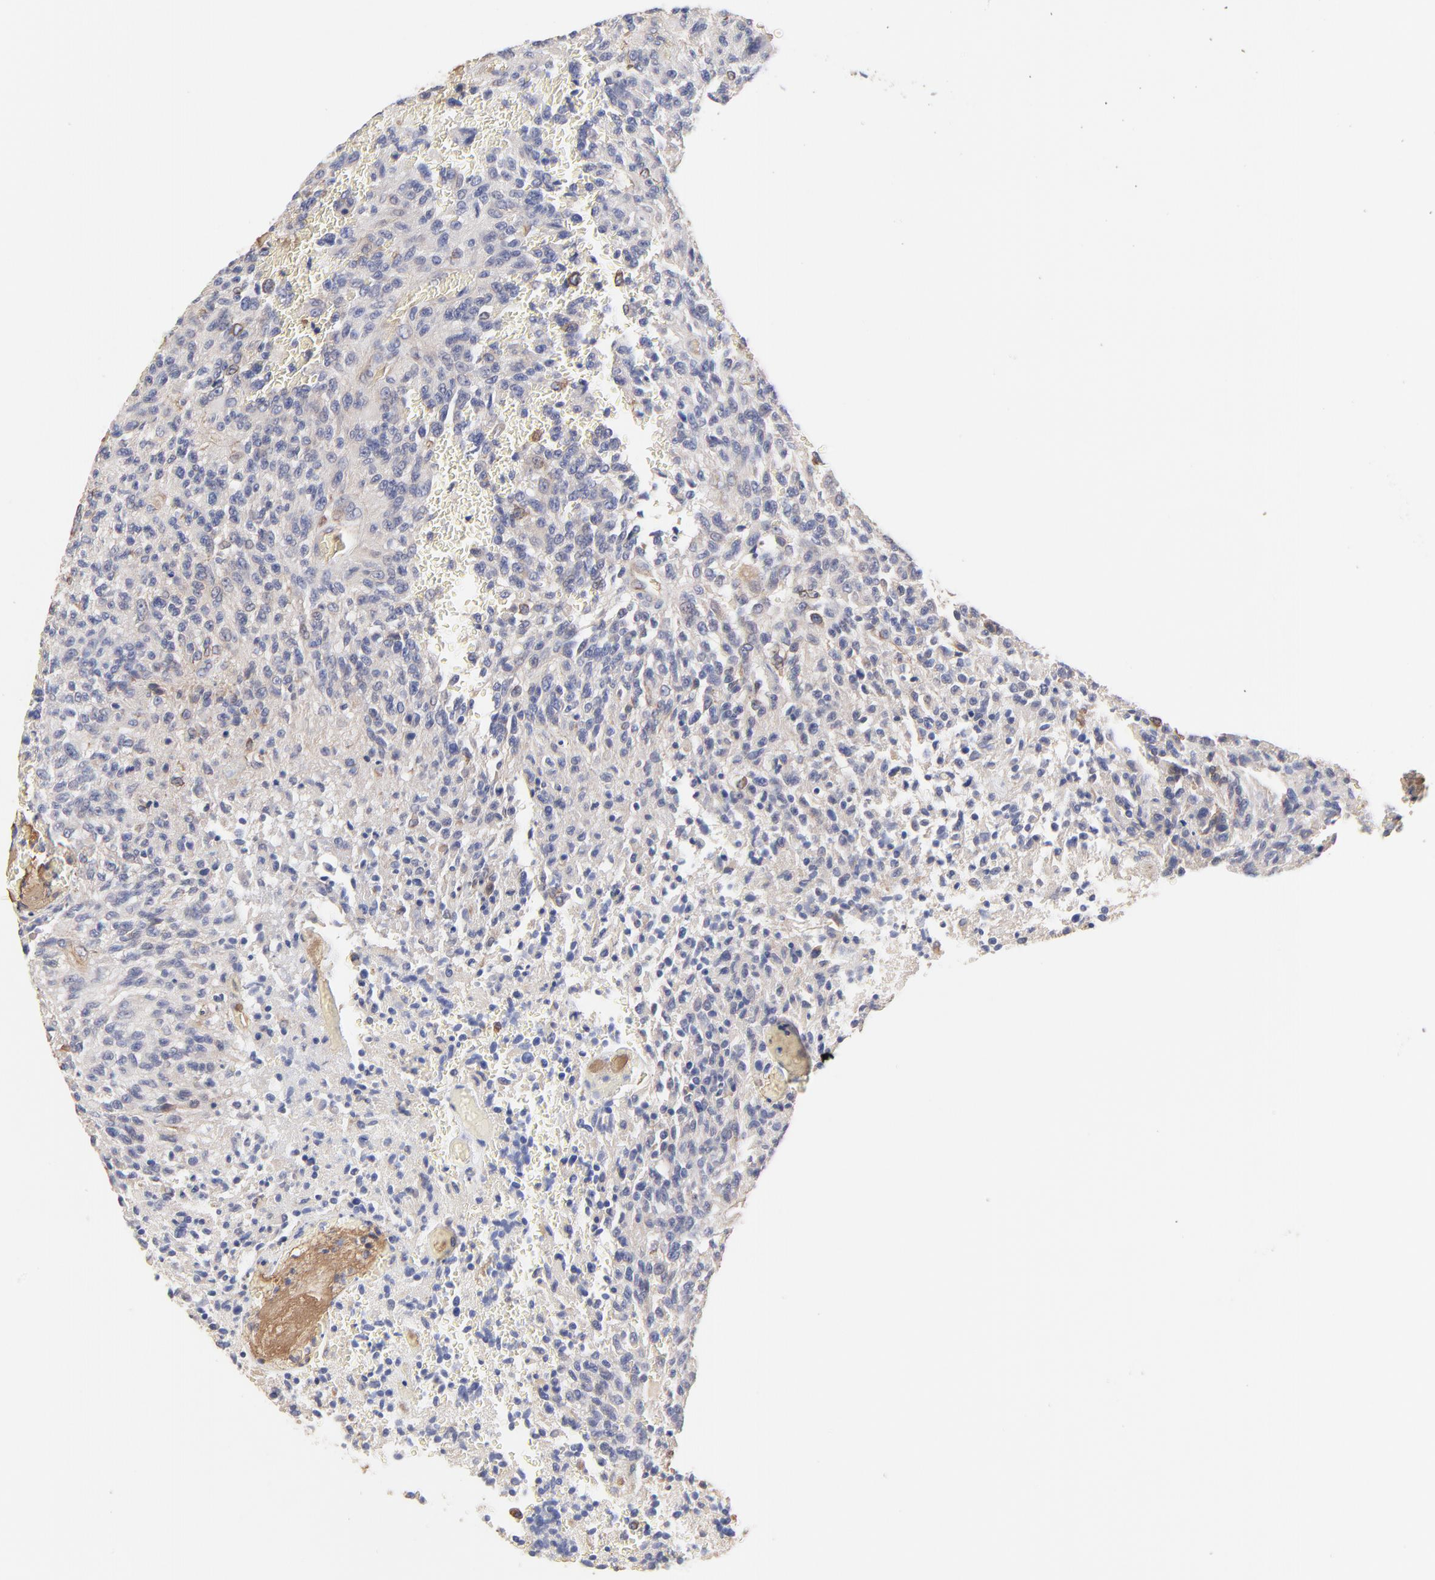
{"staining": {"intensity": "weak", "quantity": "<25%", "location": "cytoplasmic/membranous,nuclear"}, "tissue": "glioma", "cell_type": "Tumor cells", "image_type": "cancer", "snomed": [{"axis": "morphology", "description": "Normal tissue, NOS"}, {"axis": "morphology", "description": "Glioma, malignant, High grade"}, {"axis": "topography", "description": "Cerebral cortex"}], "caption": "DAB immunohistochemical staining of human glioma reveals no significant staining in tumor cells.", "gene": "LRCH2", "patient": {"sex": "male", "age": 56}}